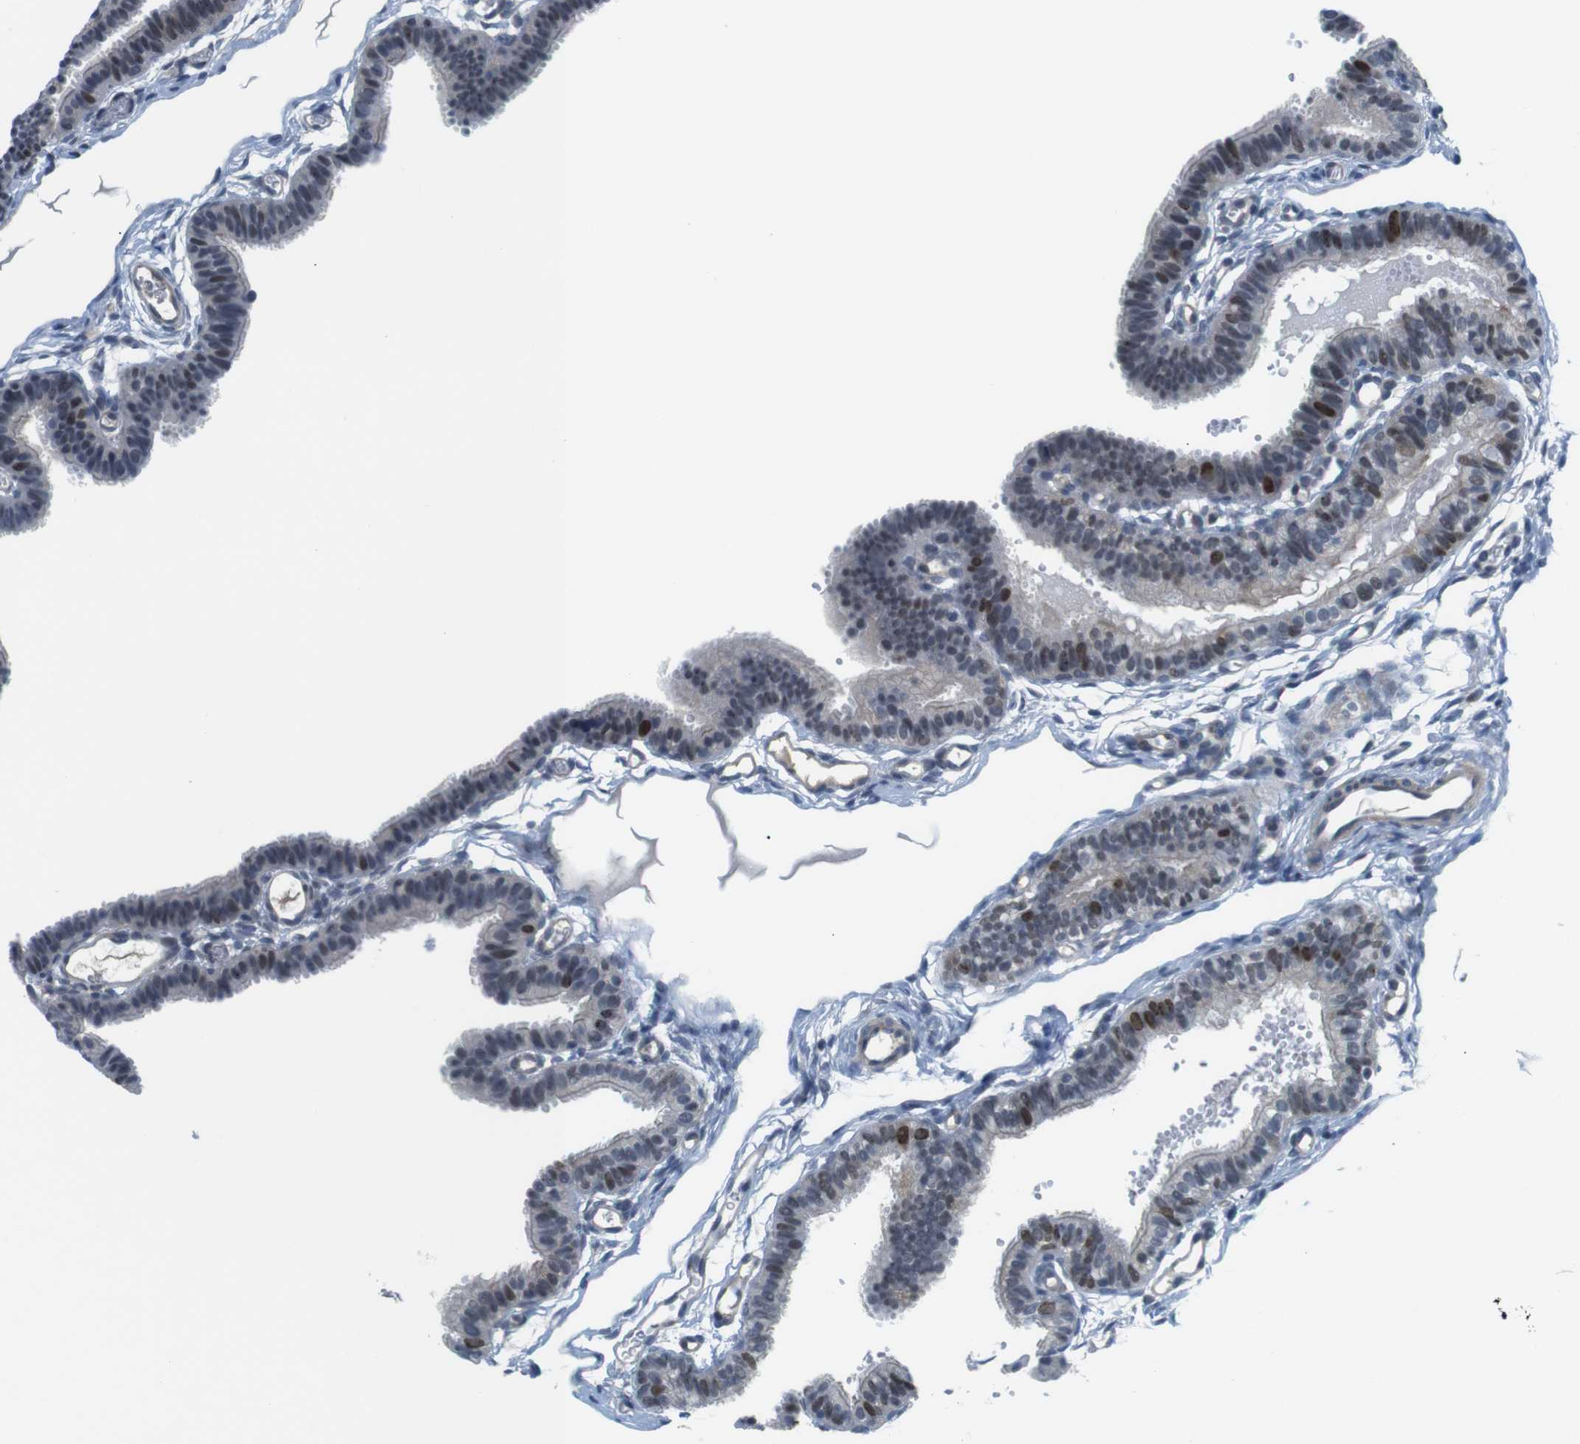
{"staining": {"intensity": "moderate", "quantity": "<25%", "location": "nuclear"}, "tissue": "fallopian tube", "cell_type": "Glandular cells", "image_type": "normal", "snomed": [{"axis": "morphology", "description": "Normal tissue, NOS"}, {"axis": "topography", "description": "Fallopian tube"}, {"axis": "topography", "description": "Placenta"}], "caption": "Glandular cells show low levels of moderate nuclear expression in approximately <25% of cells in normal fallopian tube.", "gene": "SMCO2", "patient": {"sex": "female", "age": 34}}